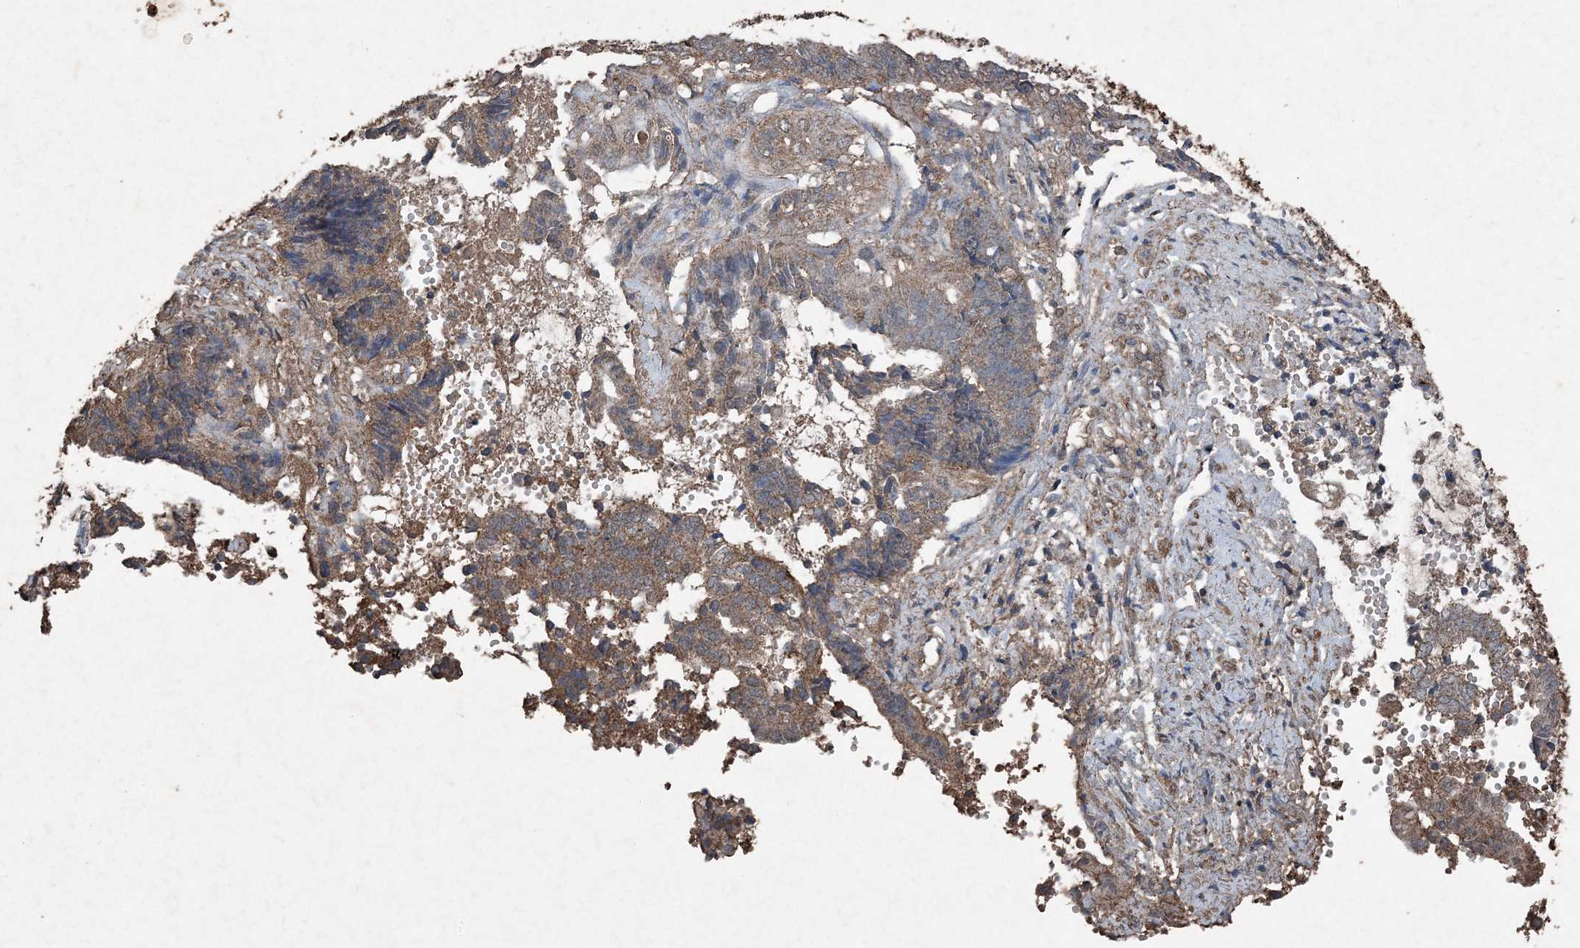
{"staining": {"intensity": "moderate", "quantity": ">75%", "location": "cytoplasmic/membranous"}, "tissue": "endometrial cancer", "cell_type": "Tumor cells", "image_type": "cancer", "snomed": [{"axis": "morphology", "description": "Adenocarcinoma, NOS"}, {"axis": "topography", "description": "Uterus"}, {"axis": "topography", "description": "Endometrium"}], "caption": "A brown stain labels moderate cytoplasmic/membranous expression of a protein in human adenocarcinoma (endometrial) tumor cells.", "gene": "FCN3", "patient": {"sex": "female", "age": 70}}